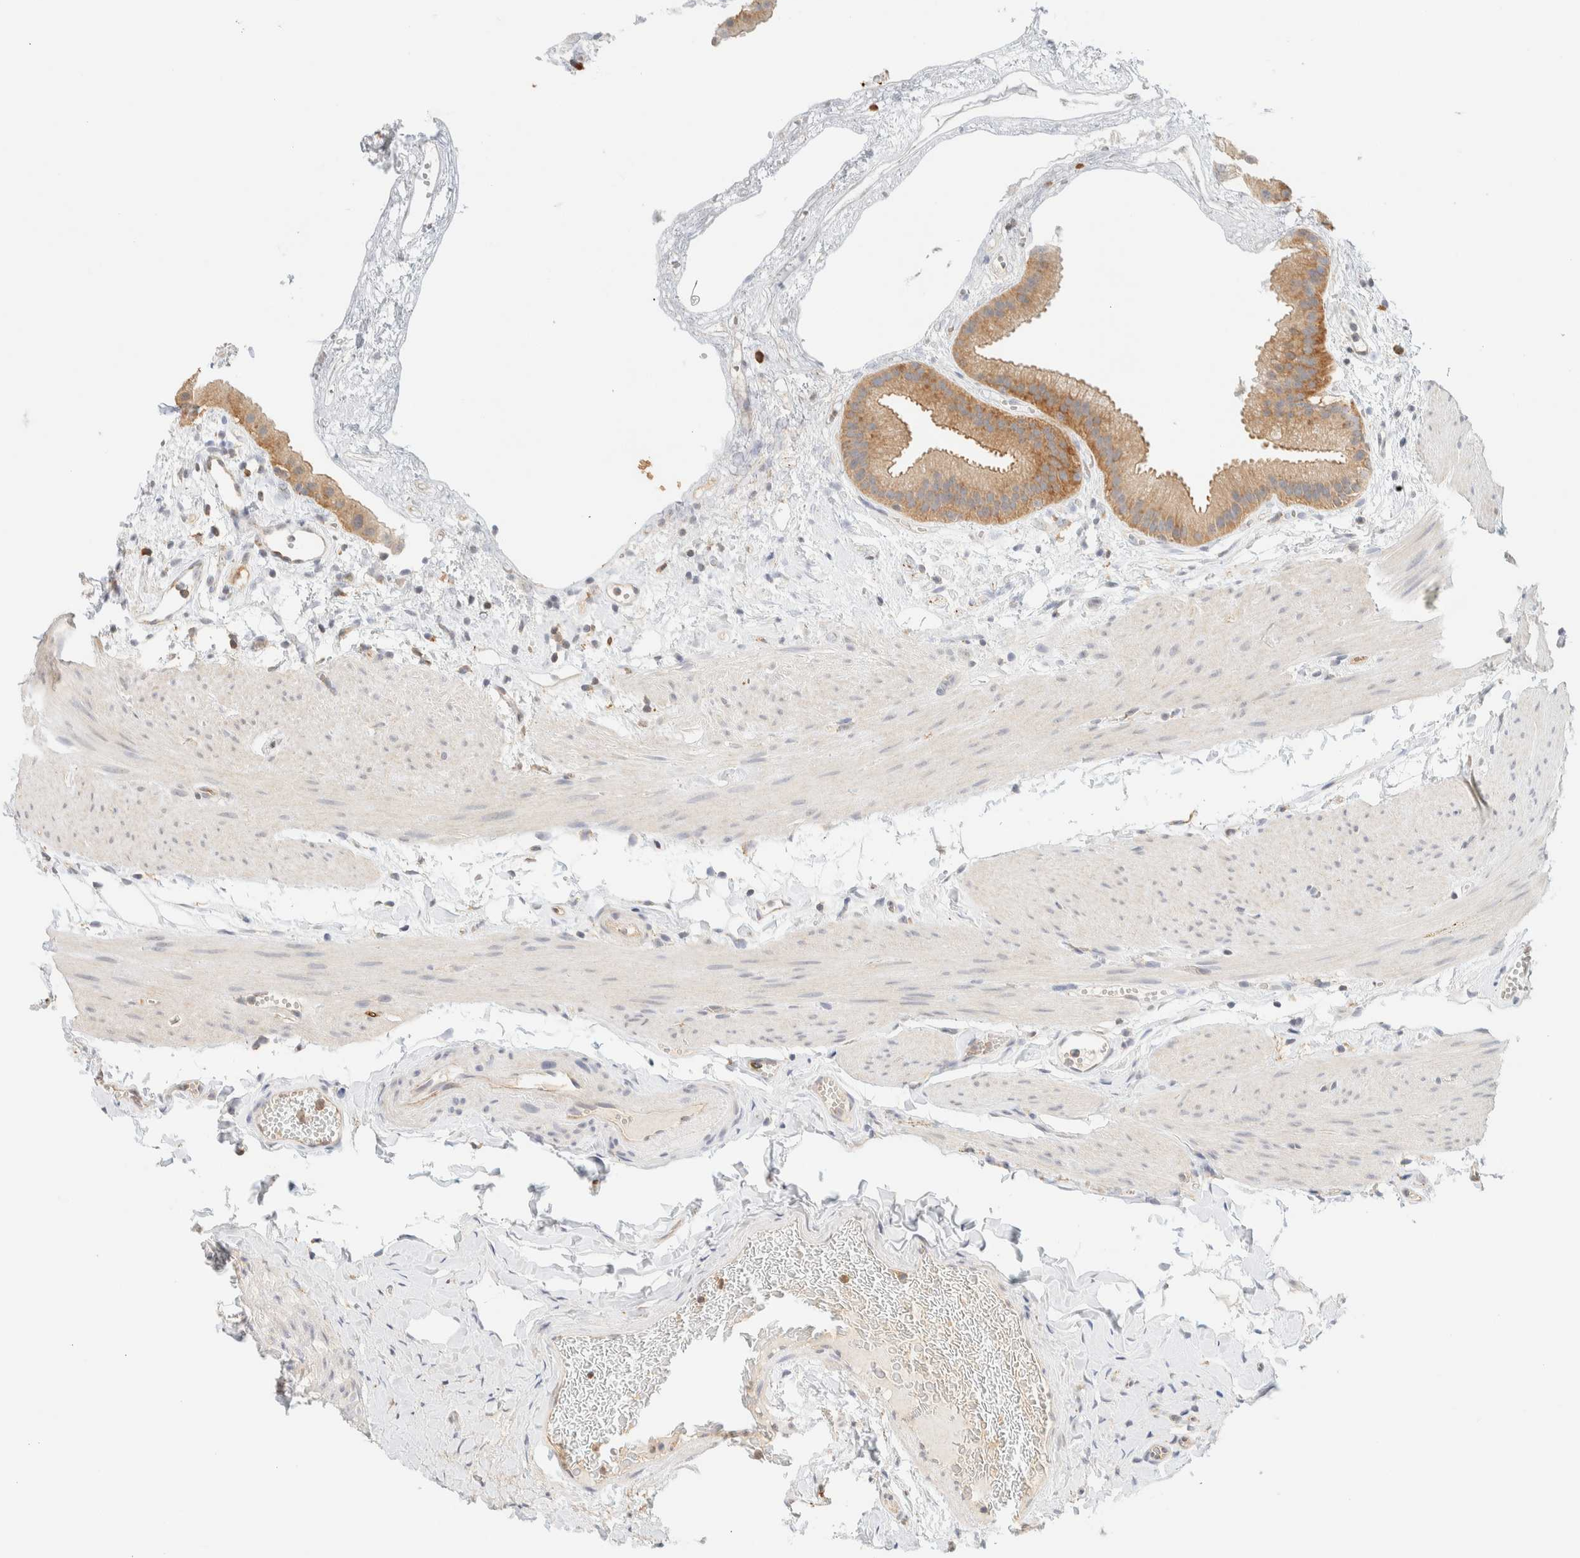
{"staining": {"intensity": "moderate", "quantity": ">75%", "location": "cytoplasmic/membranous"}, "tissue": "gallbladder", "cell_type": "Glandular cells", "image_type": "normal", "snomed": [{"axis": "morphology", "description": "Normal tissue, NOS"}, {"axis": "topography", "description": "Gallbladder"}], "caption": "The micrograph reveals immunohistochemical staining of normal gallbladder. There is moderate cytoplasmic/membranous staining is present in about >75% of glandular cells.", "gene": "TBC1D8B", "patient": {"sex": "female", "age": 64}}